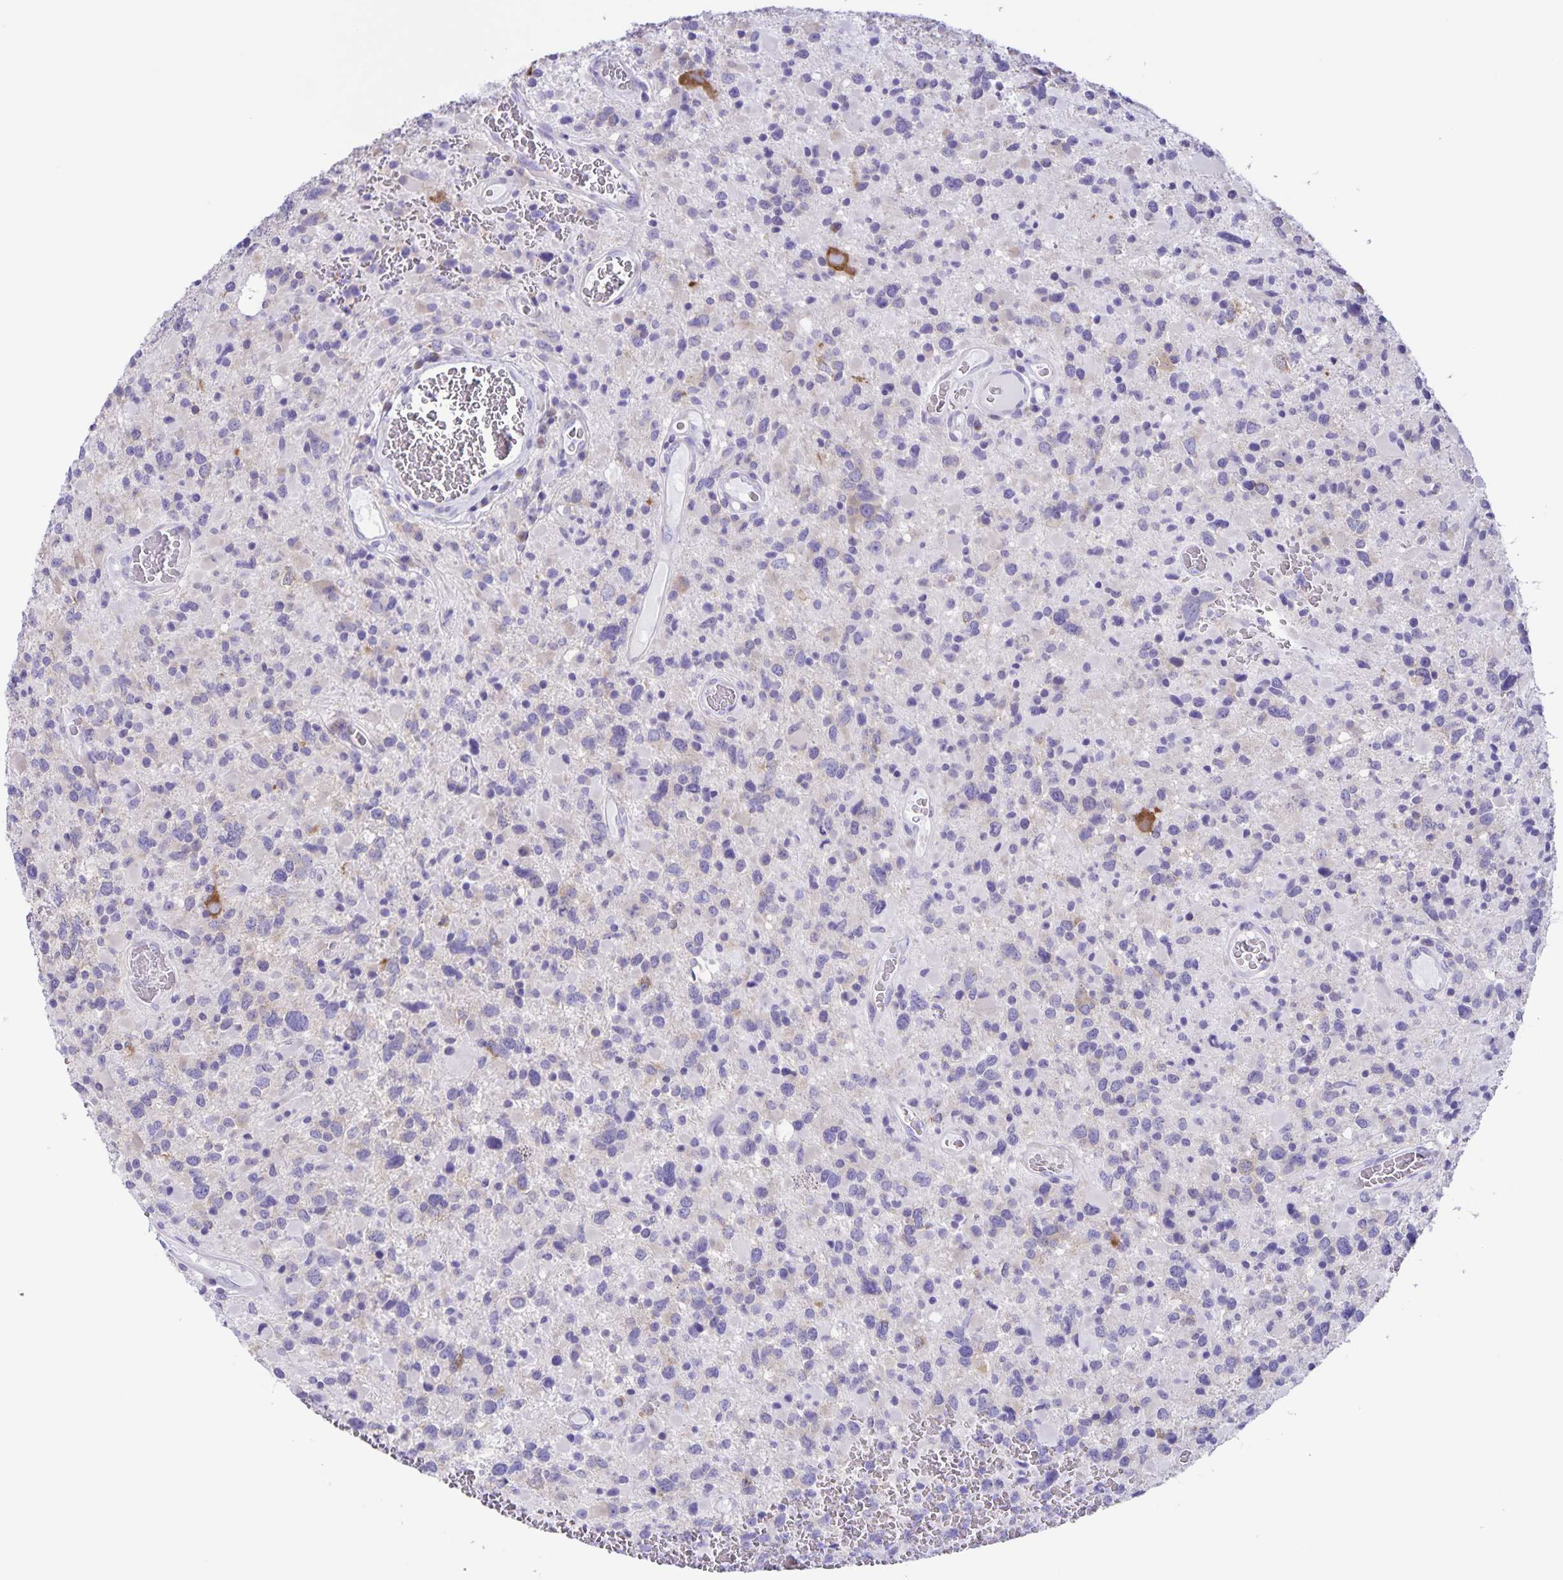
{"staining": {"intensity": "weak", "quantity": "<25%", "location": "cytoplasmic/membranous"}, "tissue": "glioma", "cell_type": "Tumor cells", "image_type": "cancer", "snomed": [{"axis": "morphology", "description": "Glioma, malignant, High grade"}, {"axis": "topography", "description": "Brain"}], "caption": "Tumor cells show no significant expression in malignant glioma (high-grade).", "gene": "CAPSL", "patient": {"sex": "female", "age": 40}}